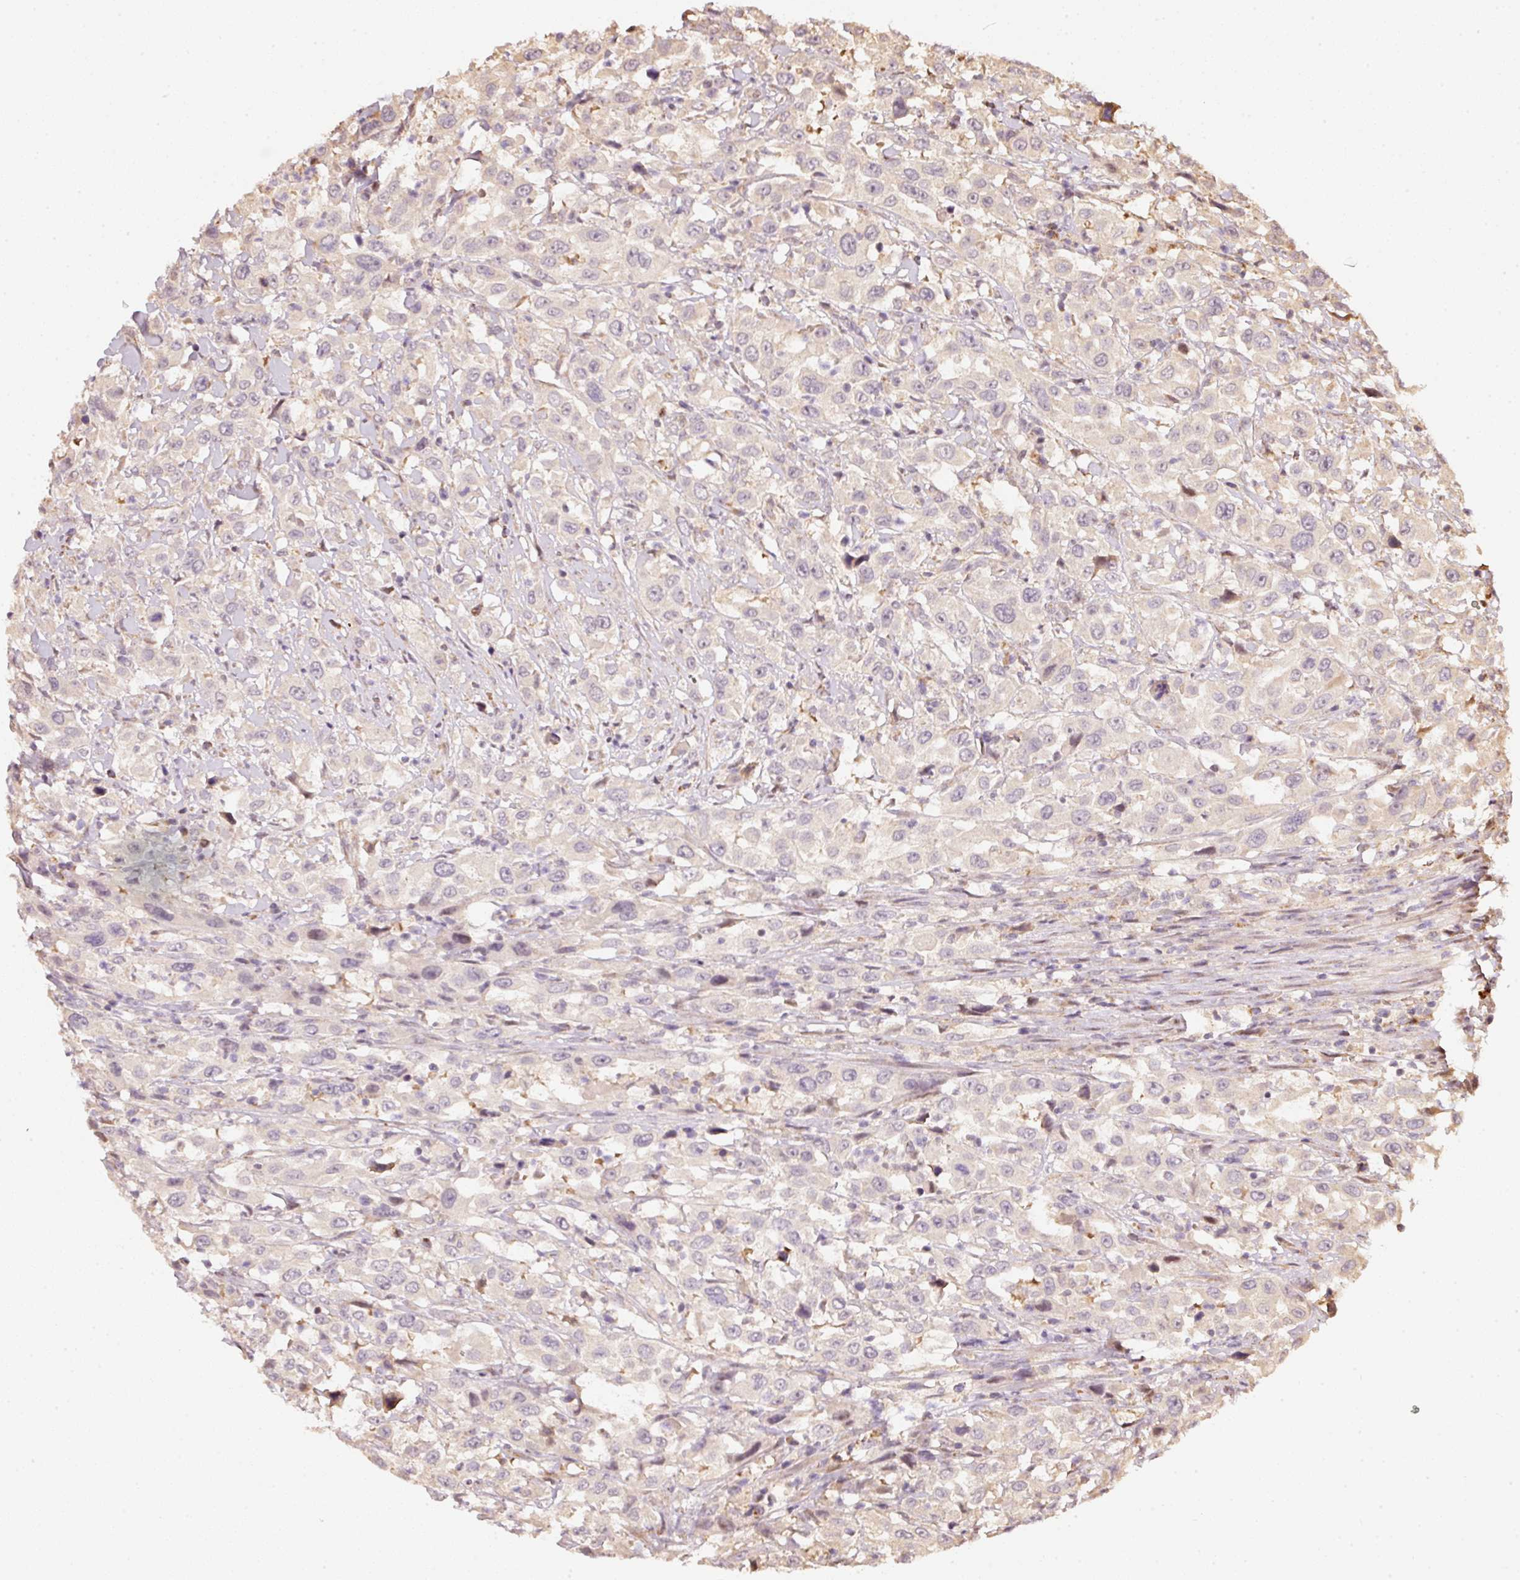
{"staining": {"intensity": "weak", "quantity": "<25%", "location": "nuclear"}, "tissue": "urothelial cancer", "cell_type": "Tumor cells", "image_type": "cancer", "snomed": [{"axis": "morphology", "description": "Urothelial carcinoma, High grade"}, {"axis": "topography", "description": "Urinary bladder"}], "caption": "DAB (3,3'-diaminobenzidine) immunohistochemical staining of human urothelial cancer exhibits no significant positivity in tumor cells.", "gene": "RAB35", "patient": {"sex": "male", "age": 61}}